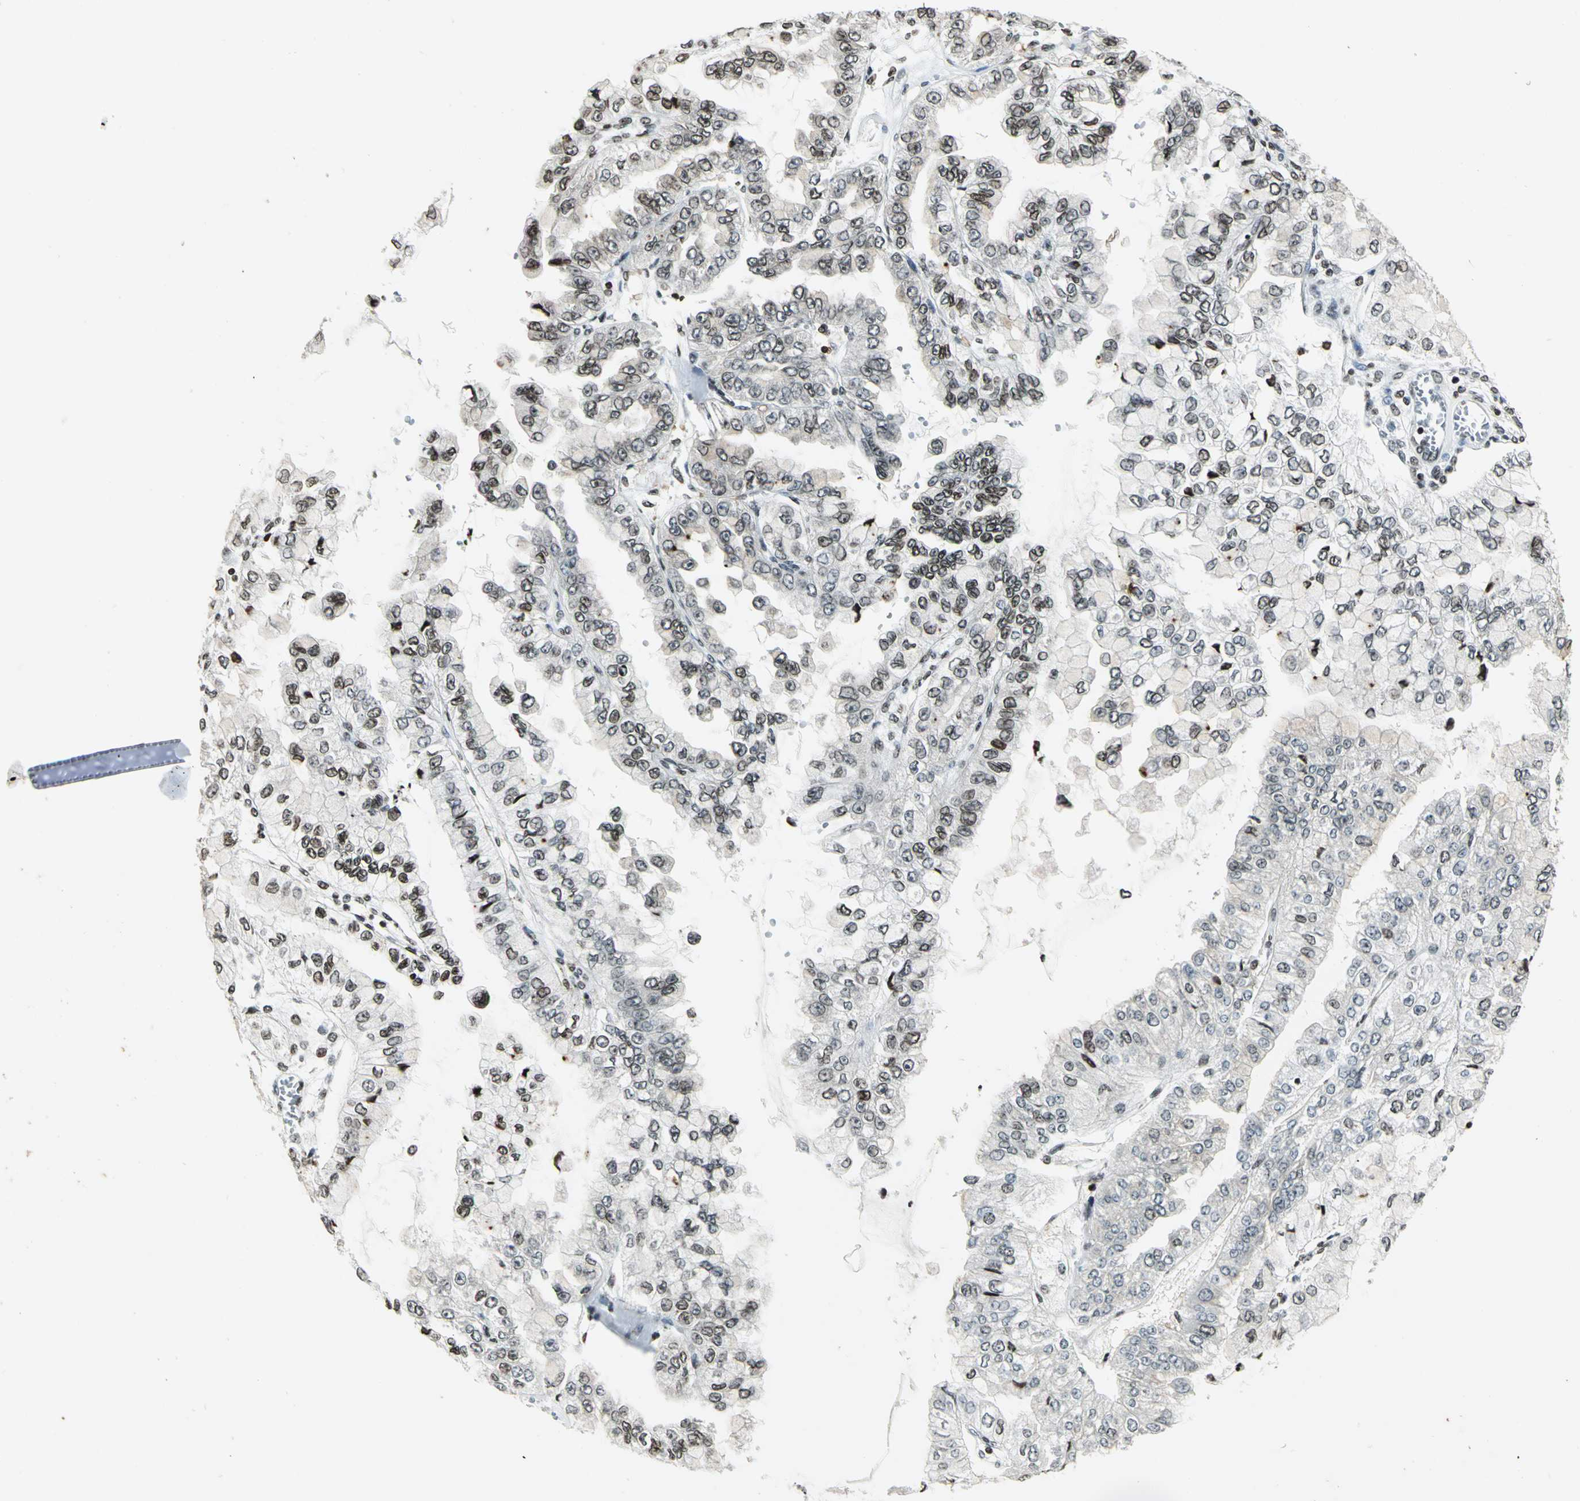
{"staining": {"intensity": "weak", "quantity": "25%-75%", "location": "cytoplasmic/membranous,nuclear"}, "tissue": "liver cancer", "cell_type": "Tumor cells", "image_type": "cancer", "snomed": [{"axis": "morphology", "description": "Cholangiocarcinoma"}, {"axis": "topography", "description": "Liver"}], "caption": "Protein expression analysis of human cholangiocarcinoma (liver) reveals weak cytoplasmic/membranous and nuclear staining in approximately 25%-75% of tumor cells.", "gene": "LGALS3", "patient": {"sex": "female", "age": 79}}